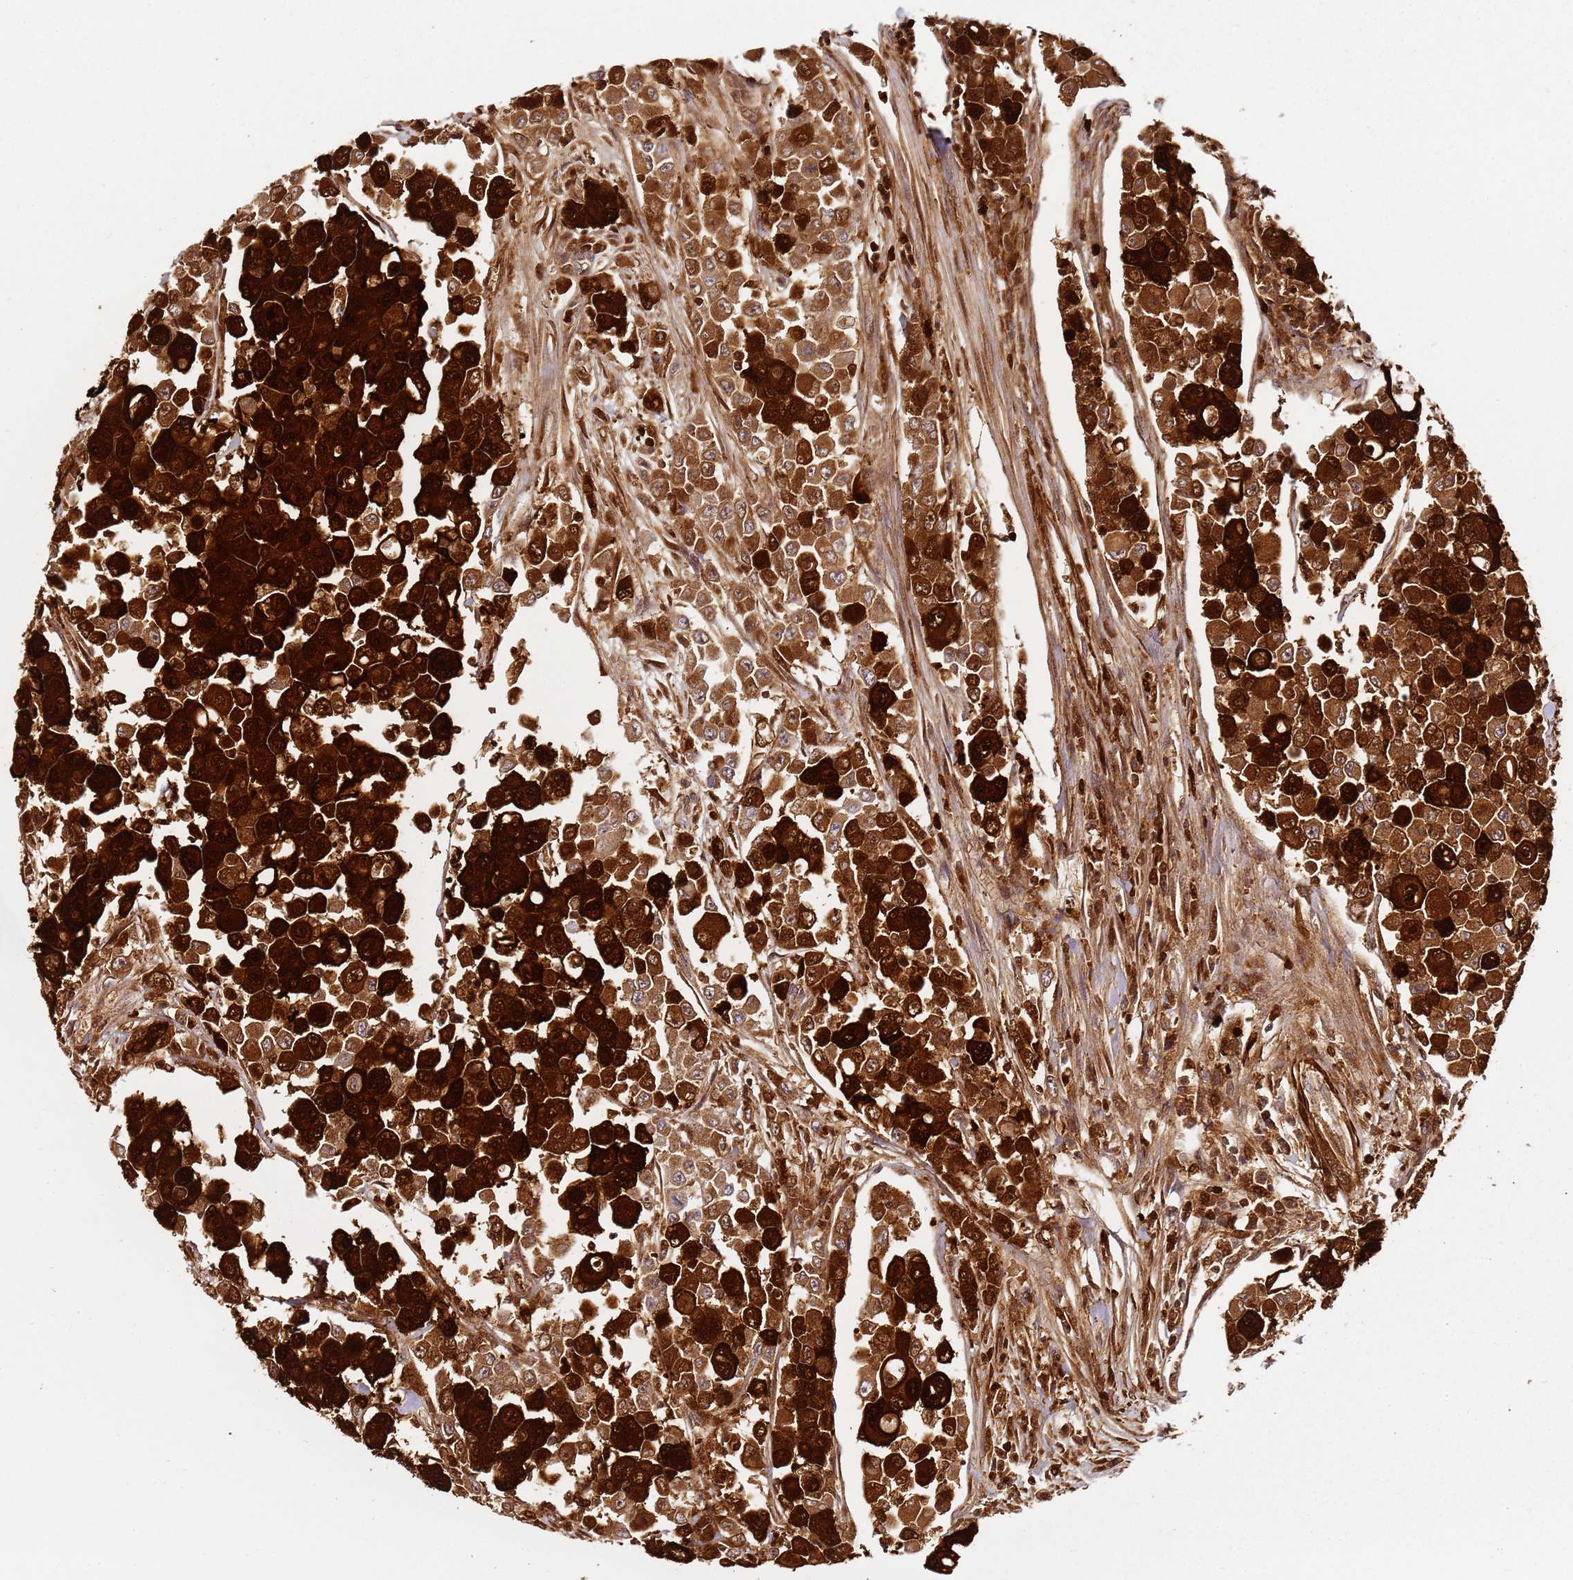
{"staining": {"intensity": "strong", "quantity": ">75%", "location": "cytoplasmic/membranous,nuclear"}, "tissue": "colorectal cancer", "cell_type": "Tumor cells", "image_type": "cancer", "snomed": [{"axis": "morphology", "description": "Adenocarcinoma, NOS"}, {"axis": "topography", "description": "Colon"}], "caption": "Human colorectal adenocarcinoma stained with a protein marker demonstrates strong staining in tumor cells.", "gene": "S100A4", "patient": {"sex": "male", "age": 51}}